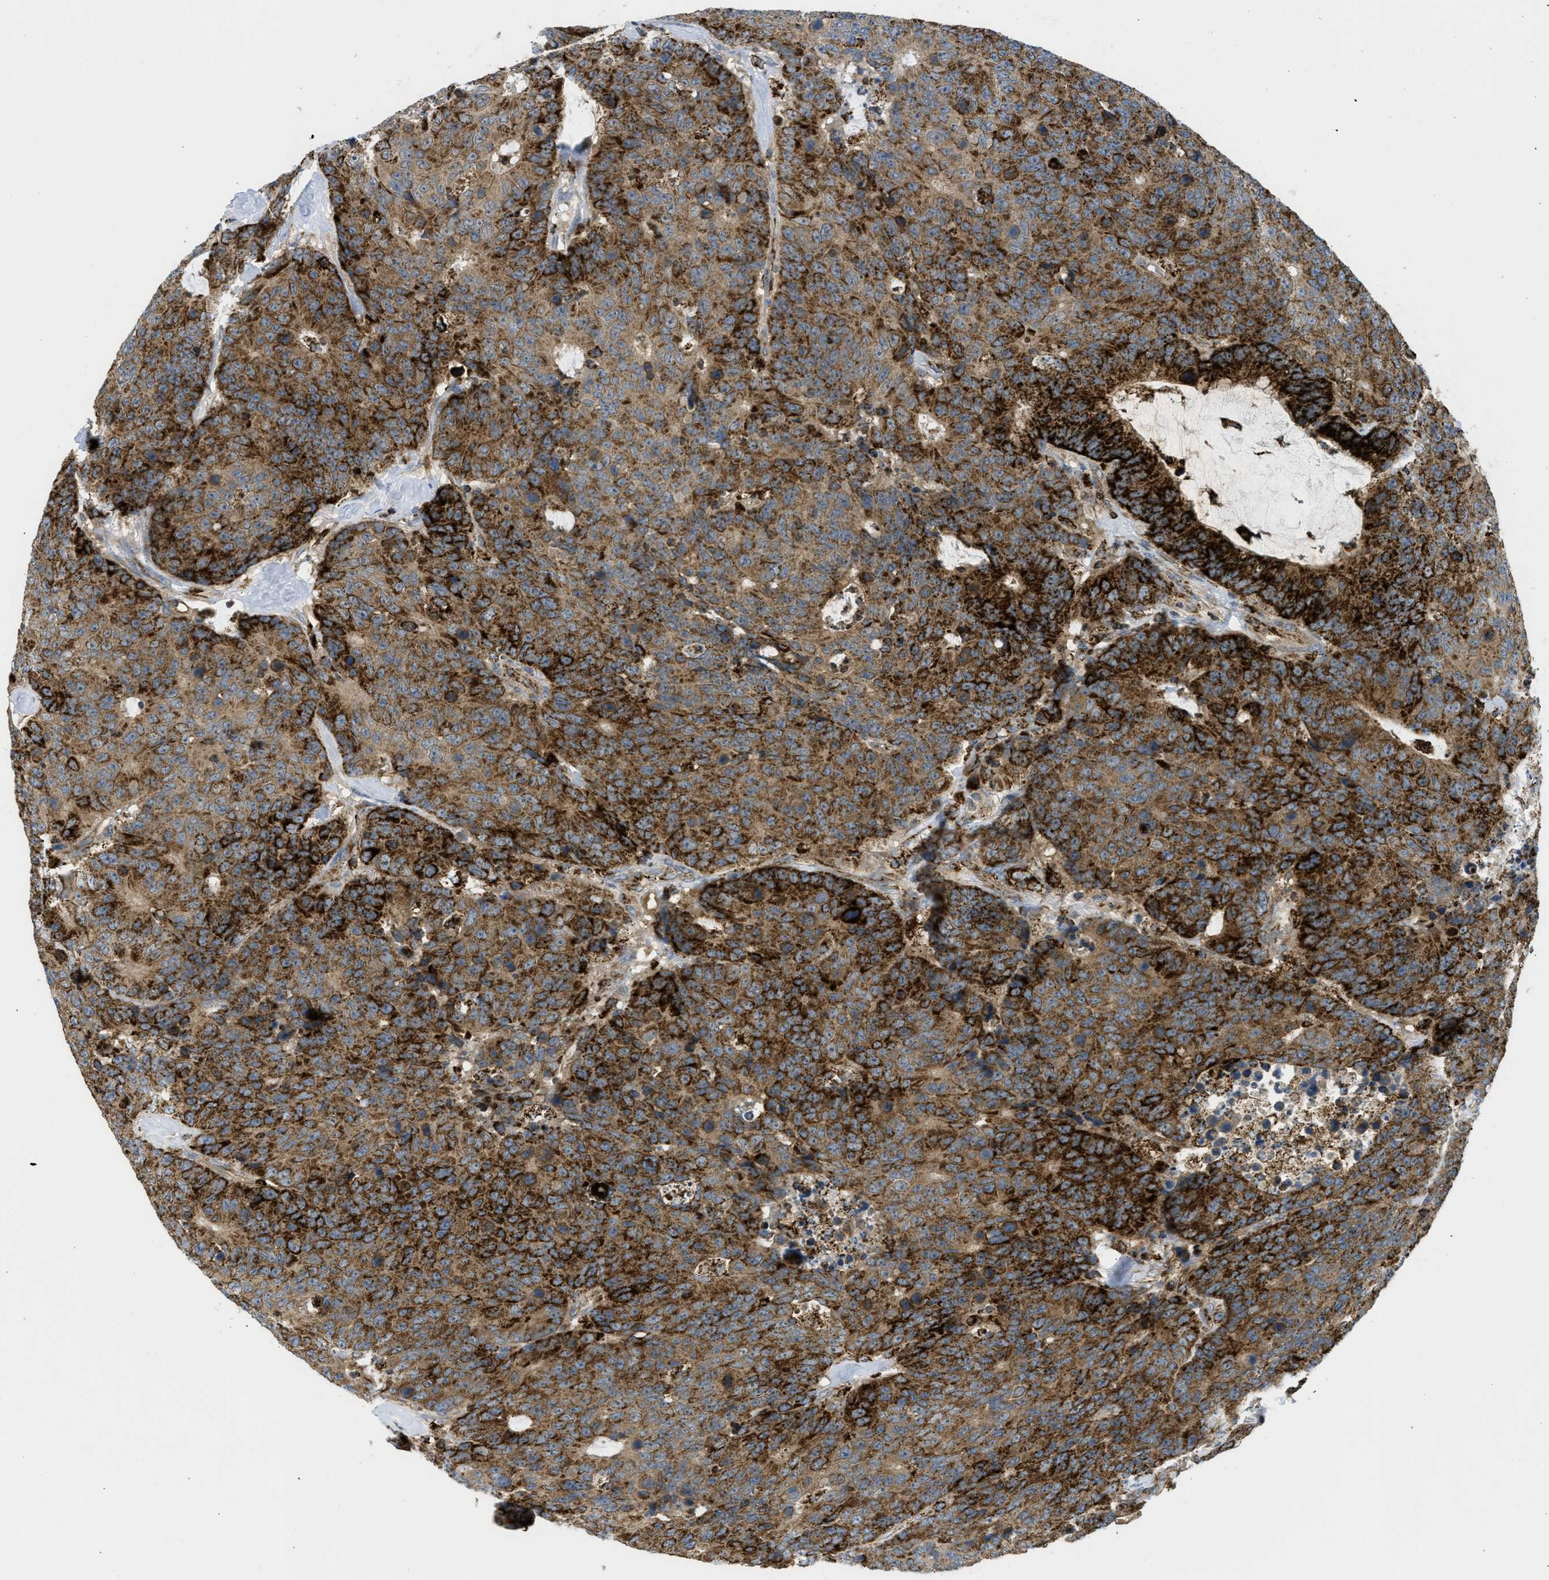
{"staining": {"intensity": "strong", "quantity": ">75%", "location": "cytoplasmic/membranous"}, "tissue": "colorectal cancer", "cell_type": "Tumor cells", "image_type": "cancer", "snomed": [{"axis": "morphology", "description": "Adenocarcinoma, NOS"}, {"axis": "topography", "description": "Colon"}], "caption": "A brown stain highlights strong cytoplasmic/membranous expression of a protein in adenocarcinoma (colorectal) tumor cells.", "gene": "SQOR", "patient": {"sex": "female", "age": 86}}